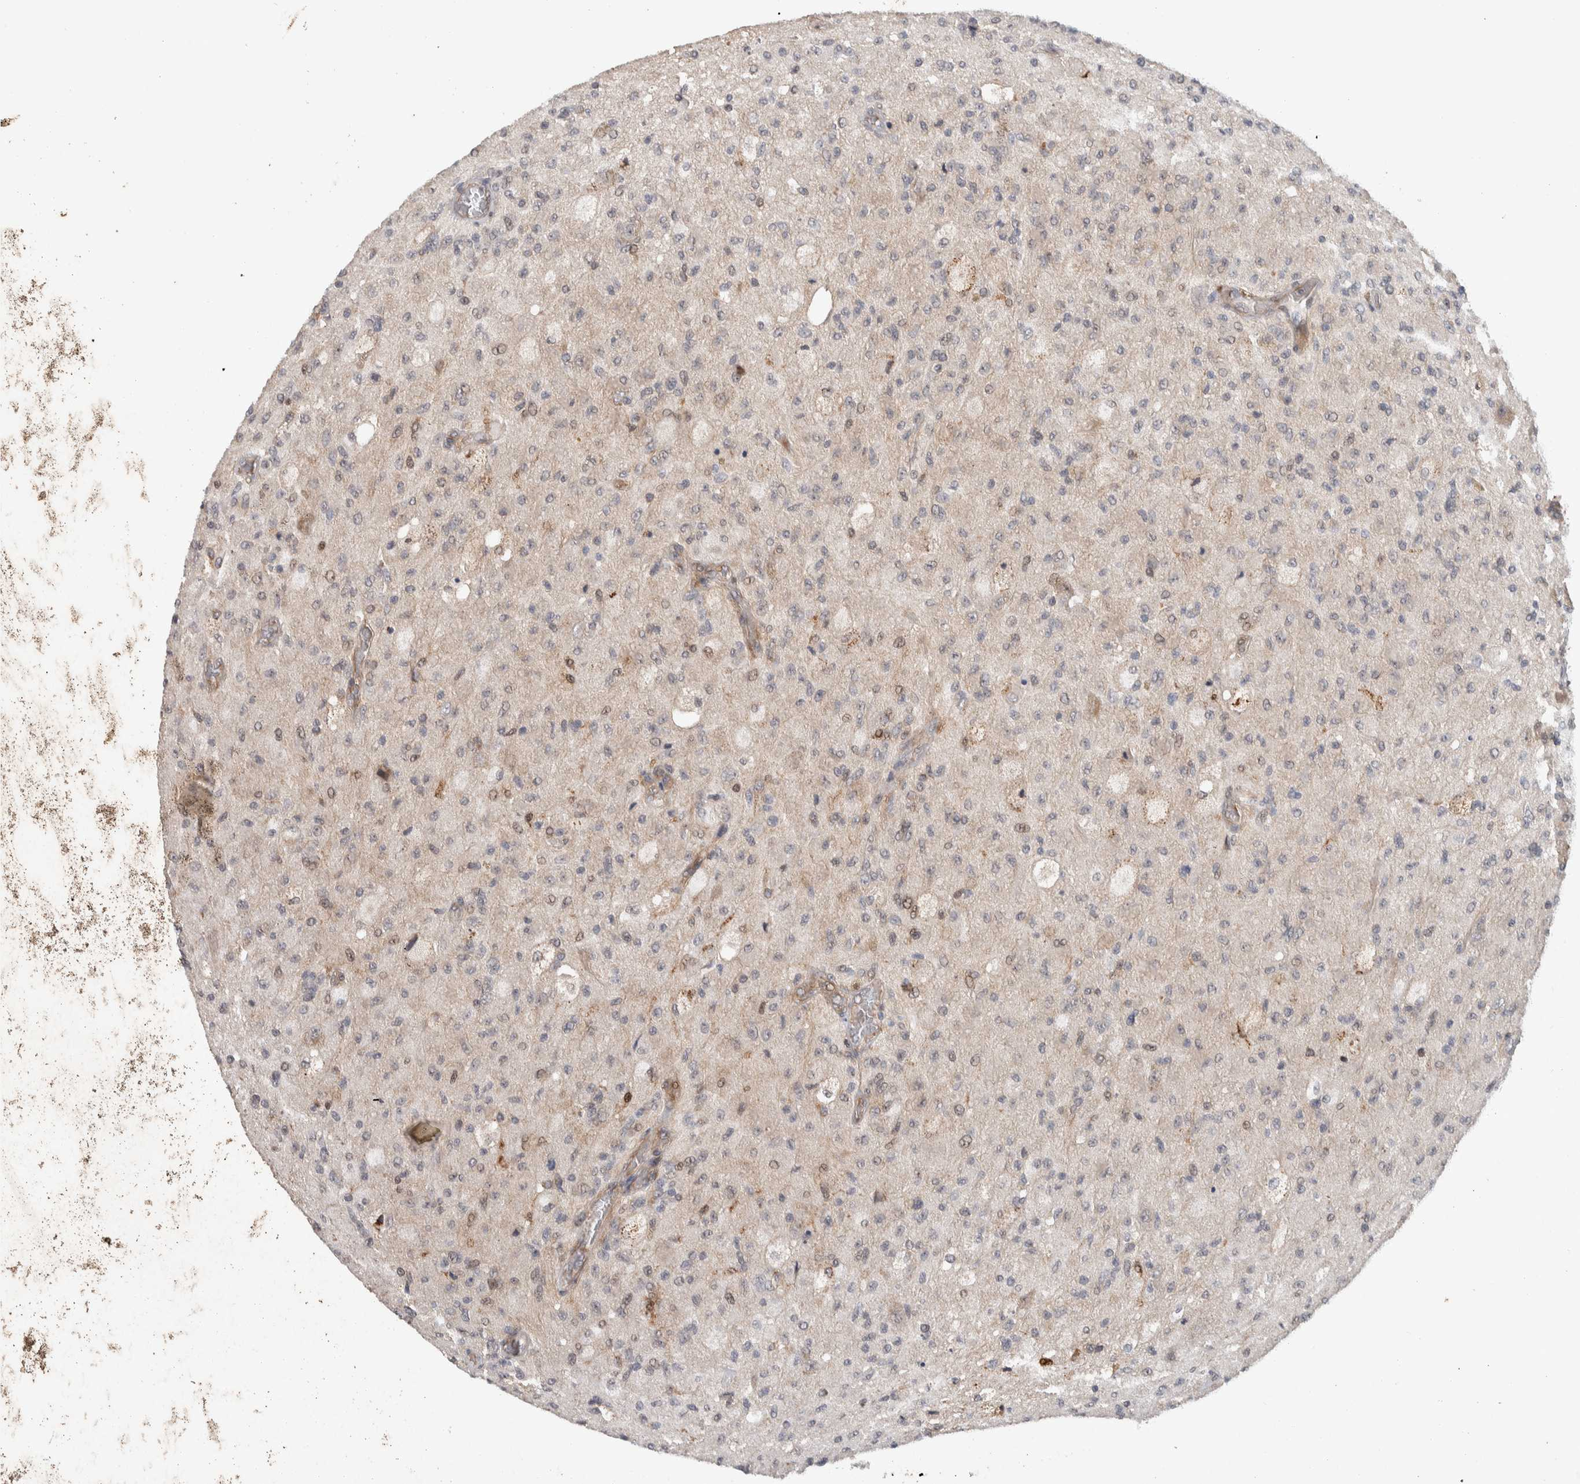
{"staining": {"intensity": "negative", "quantity": "none", "location": "none"}, "tissue": "glioma", "cell_type": "Tumor cells", "image_type": "cancer", "snomed": [{"axis": "morphology", "description": "Normal tissue, NOS"}, {"axis": "morphology", "description": "Glioma, malignant, High grade"}, {"axis": "topography", "description": "Cerebral cortex"}], "caption": "Tumor cells are negative for brown protein staining in malignant glioma (high-grade).", "gene": "DEPTOR", "patient": {"sex": "male", "age": 77}}